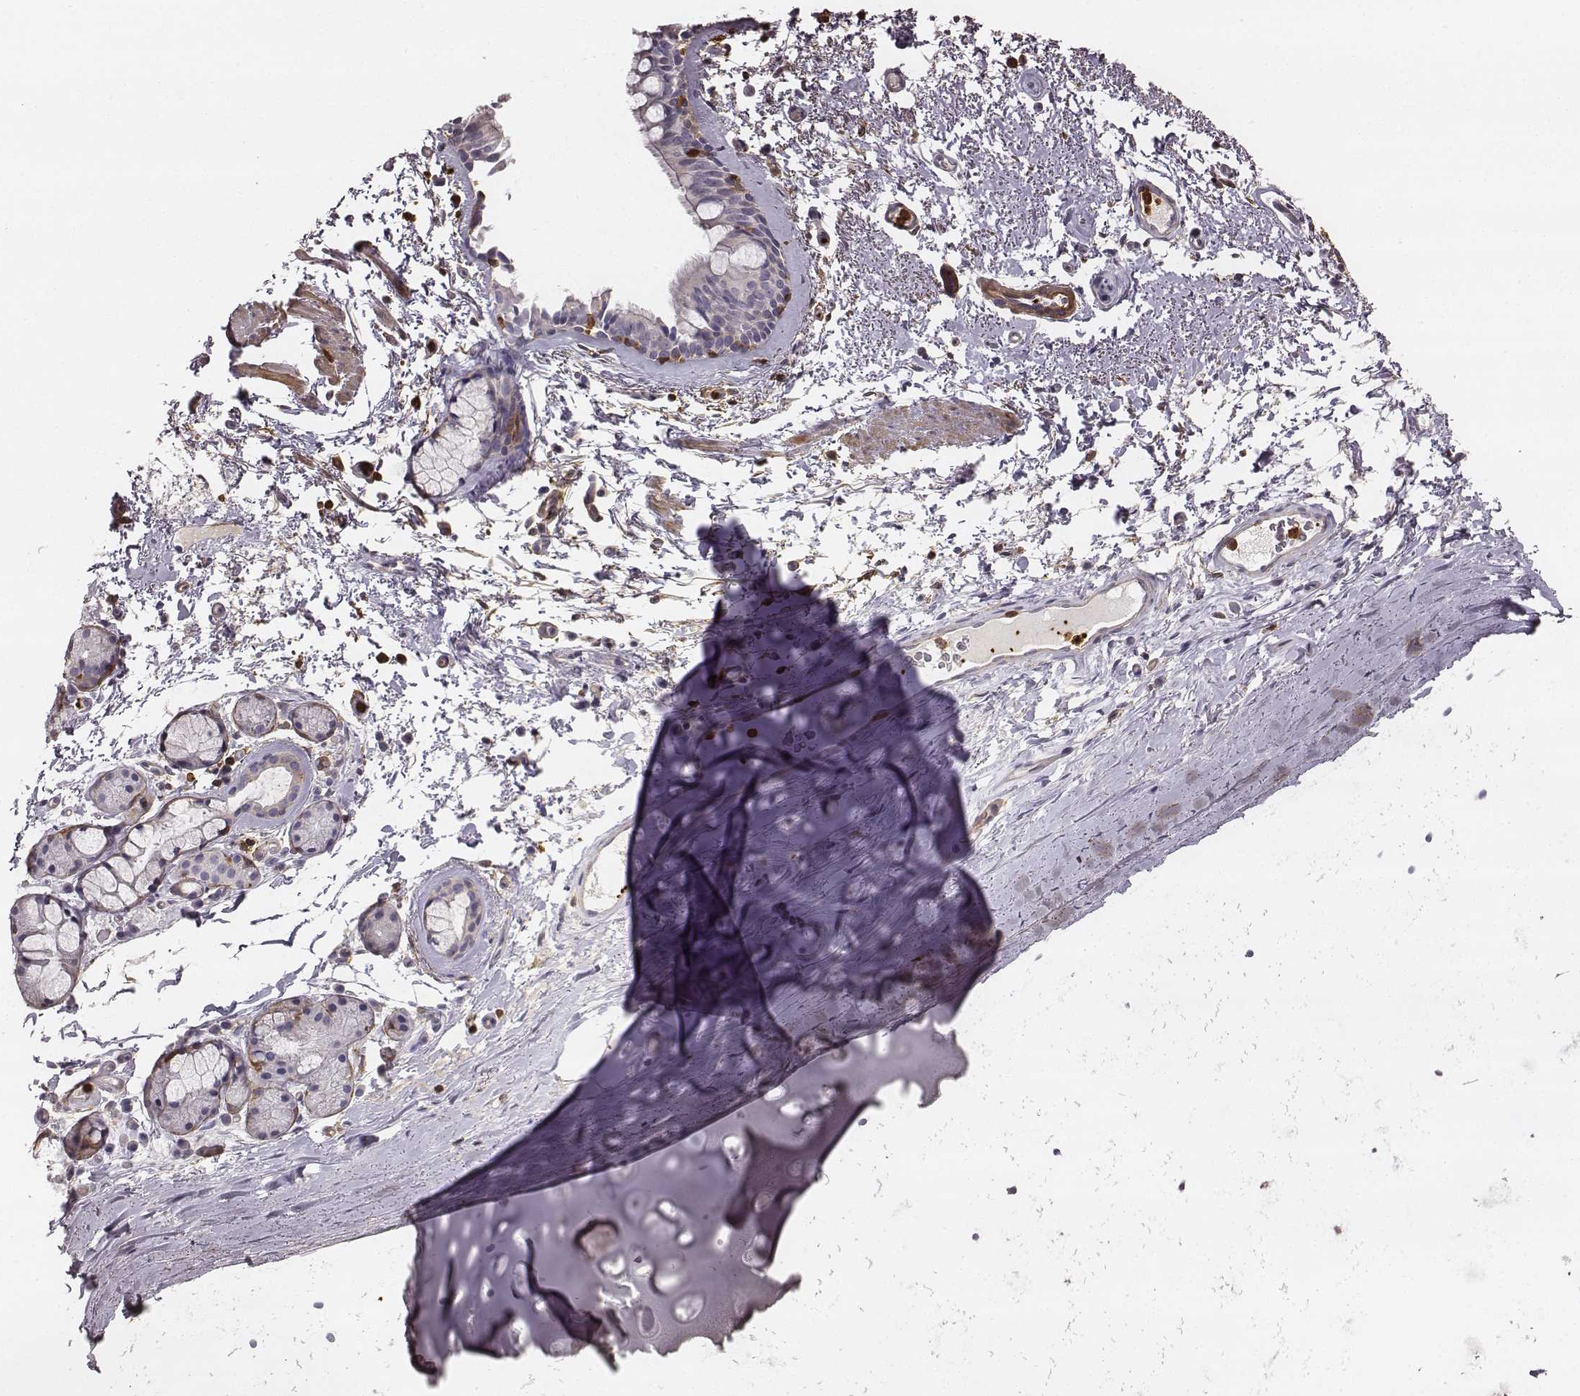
{"staining": {"intensity": "negative", "quantity": "none", "location": "none"}, "tissue": "bronchus", "cell_type": "Respiratory epithelial cells", "image_type": "normal", "snomed": [{"axis": "morphology", "description": "Normal tissue, NOS"}, {"axis": "topography", "description": "Bronchus"}], "caption": "The image demonstrates no significant staining in respiratory epithelial cells of bronchus.", "gene": "ZYX", "patient": {"sex": "female", "age": 64}}